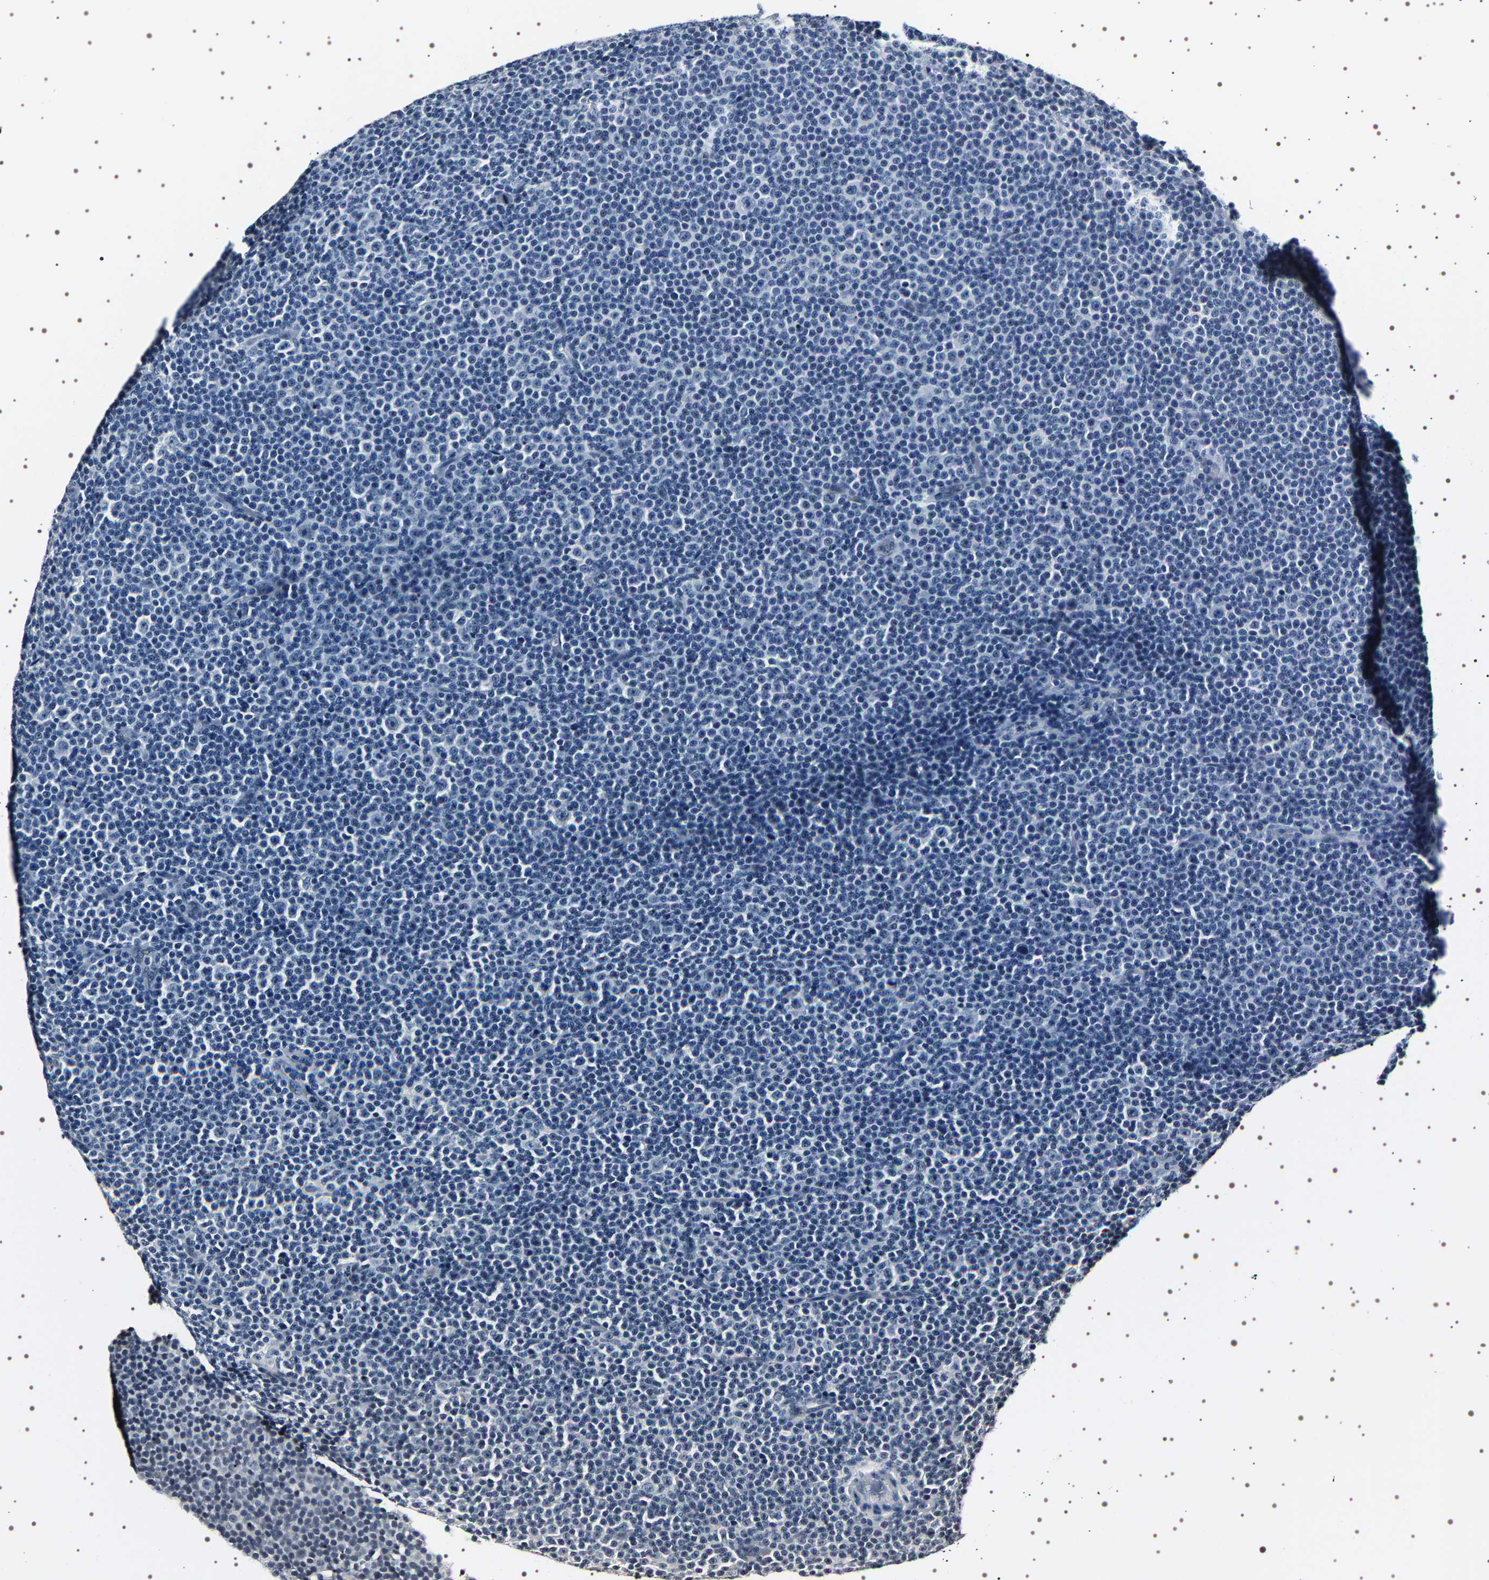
{"staining": {"intensity": "negative", "quantity": "none", "location": "none"}, "tissue": "lymphoma", "cell_type": "Tumor cells", "image_type": "cancer", "snomed": [{"axis": "morphology", "description": "Malignant lymphoma, non-Hodgkin's type, Low grade"}, {"axis": "topography", "description": "Lymph node"}], "caption": "There is no significant positivity in tumor cells of low-grade malignant lymphoma, non-Hodgkin's type.", "gene": "UBQLN3", "patient": {"sex": "female", "age": 67}}